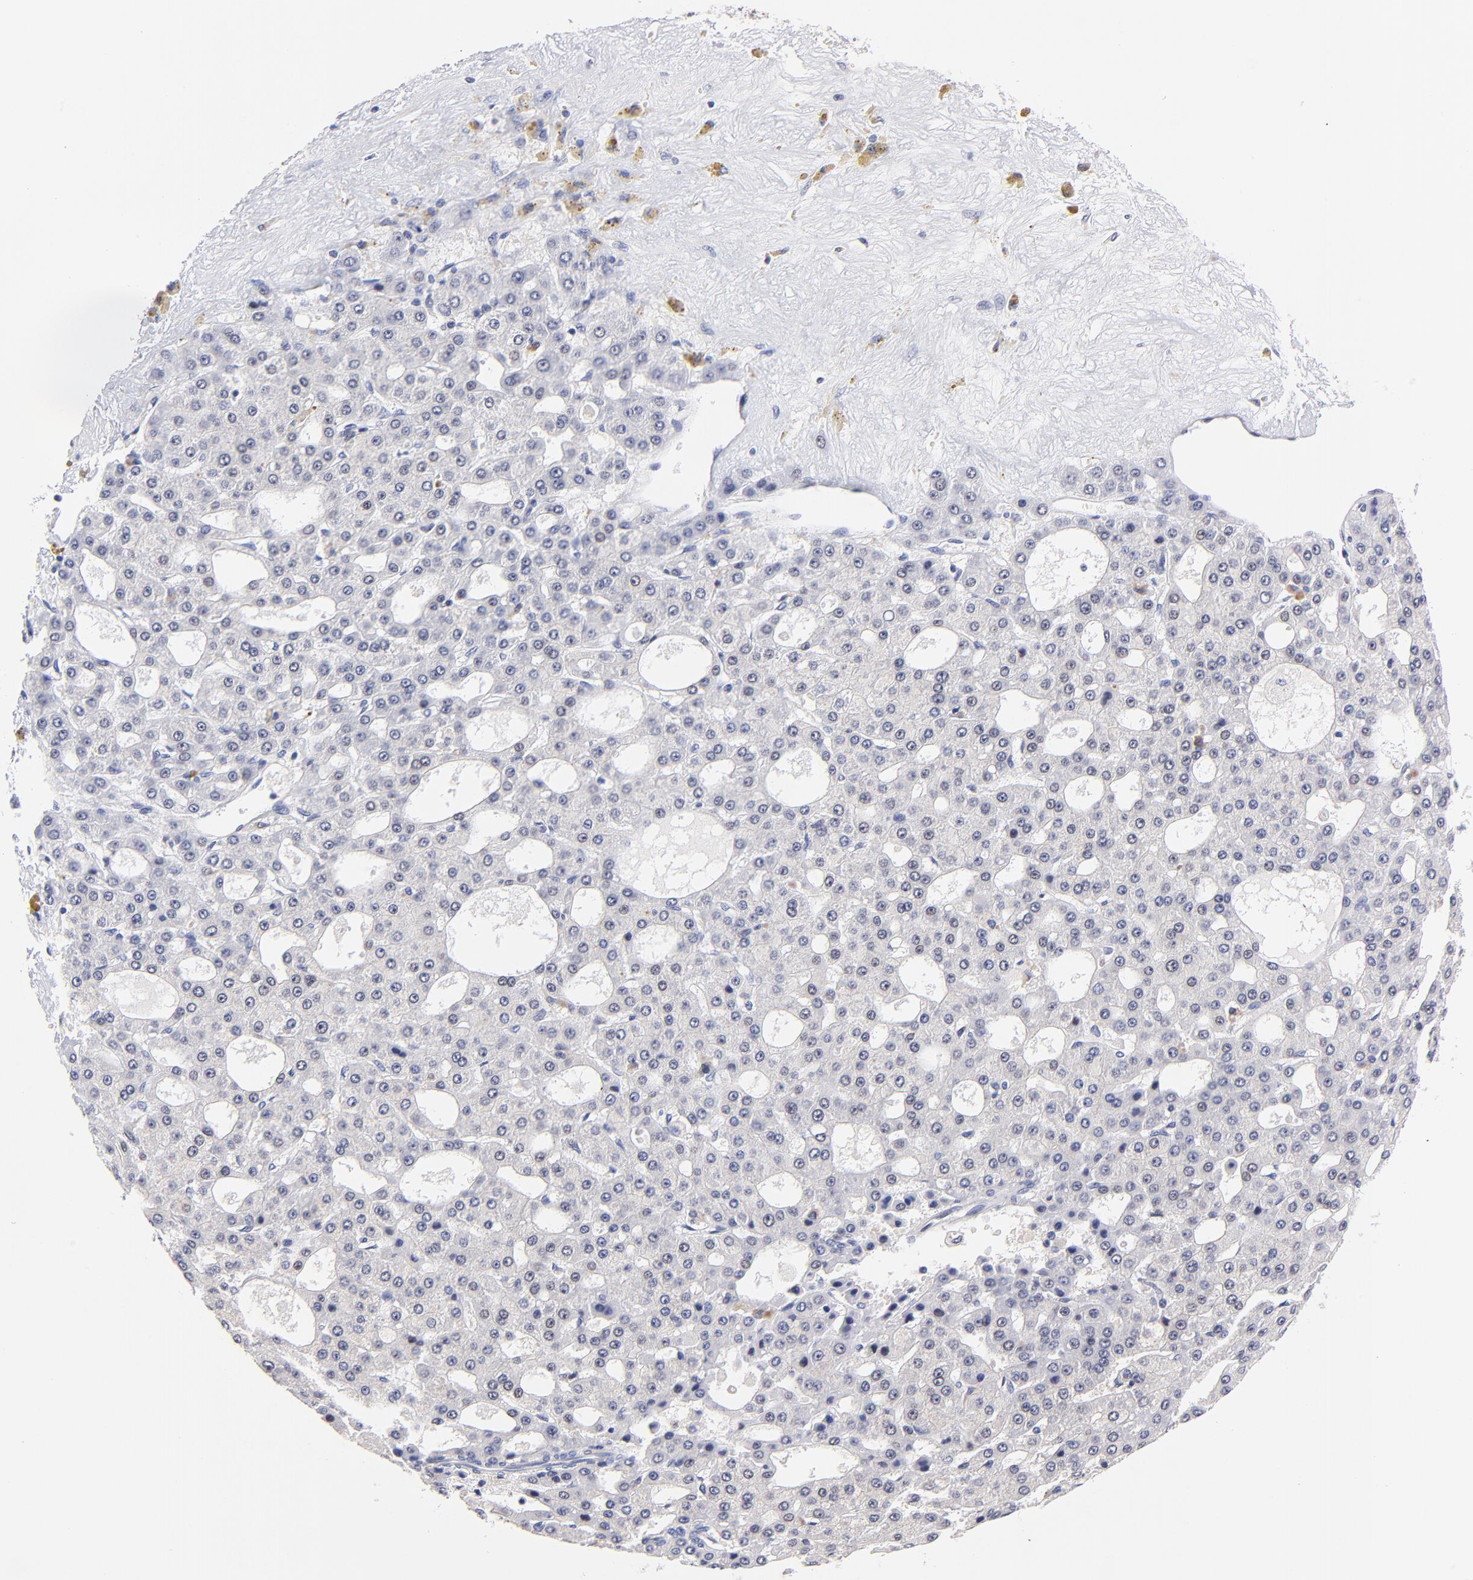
{"staining": {"intensity": "negative", "quantity": "none", "location": "none"}, "tissue": "liver cancer", "cell_type": "Tumor cells", "image_type": "cancer", "snomed": [{"axis": "morphology", "description": "Carcinoma, Hepatocellular, NOS"}, {"axis": "topography", "description": "Liver"}], "caption": "High magnification brightfield microscopy of liver hepatocellular carcinoma stained with DAB (brown) and counterstained with hematoxylin (blue): tumor cells show no significant positivity. (Brightfield microscopy of DAB (3,3'-diaminobenzidine) immunohistochemistry (IHC) at high magnification).", "gene": "ZNF155", "patient": {"sex": "male", "age": 47}}